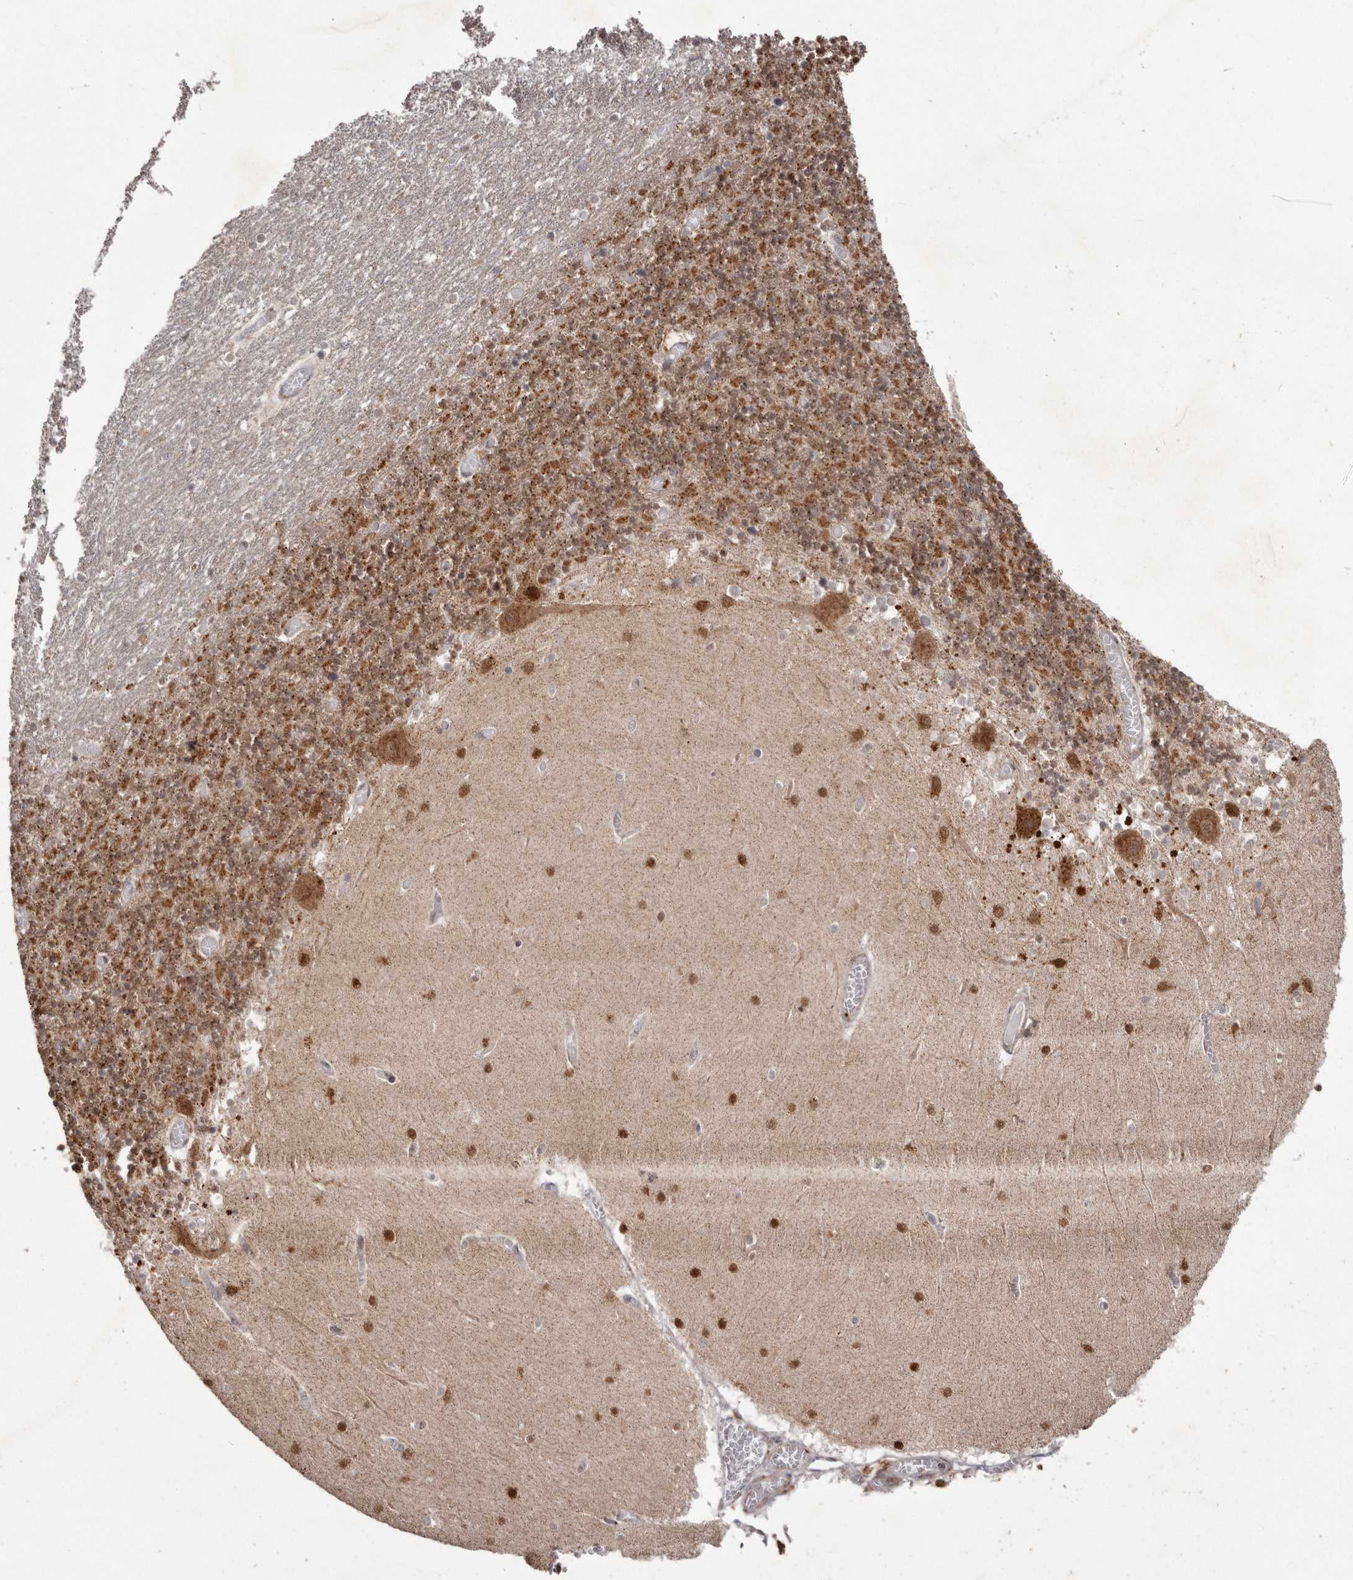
{"staining": {"intensity": "moderate", "quantity": ">75%", "location": "cytoplasmic/membranous,nuclear"}, "tissue": "cerebellum", "cell_type": "Cells in granular layer", "image_type": "normal", "snomed": [{"axis": "morphology", "description": "Normal tissue, NOS"}, {"axis": "topography", "description": "Cerebellum"}], "caption": "Immunohistochemistry (IHC) image of normal cerebellum: human cerebellum stained using immunohistochemistry (IHC) demonstrates medium levels of moderate protein expression localized specifically in the cytoplasmic/membranous,nuclear of cells in granular layer, appearing as a cytoplasmic/membranous,nuclear brown color.", "gene": "NUP43", "patient": {"sex": "female", "age": 28}}